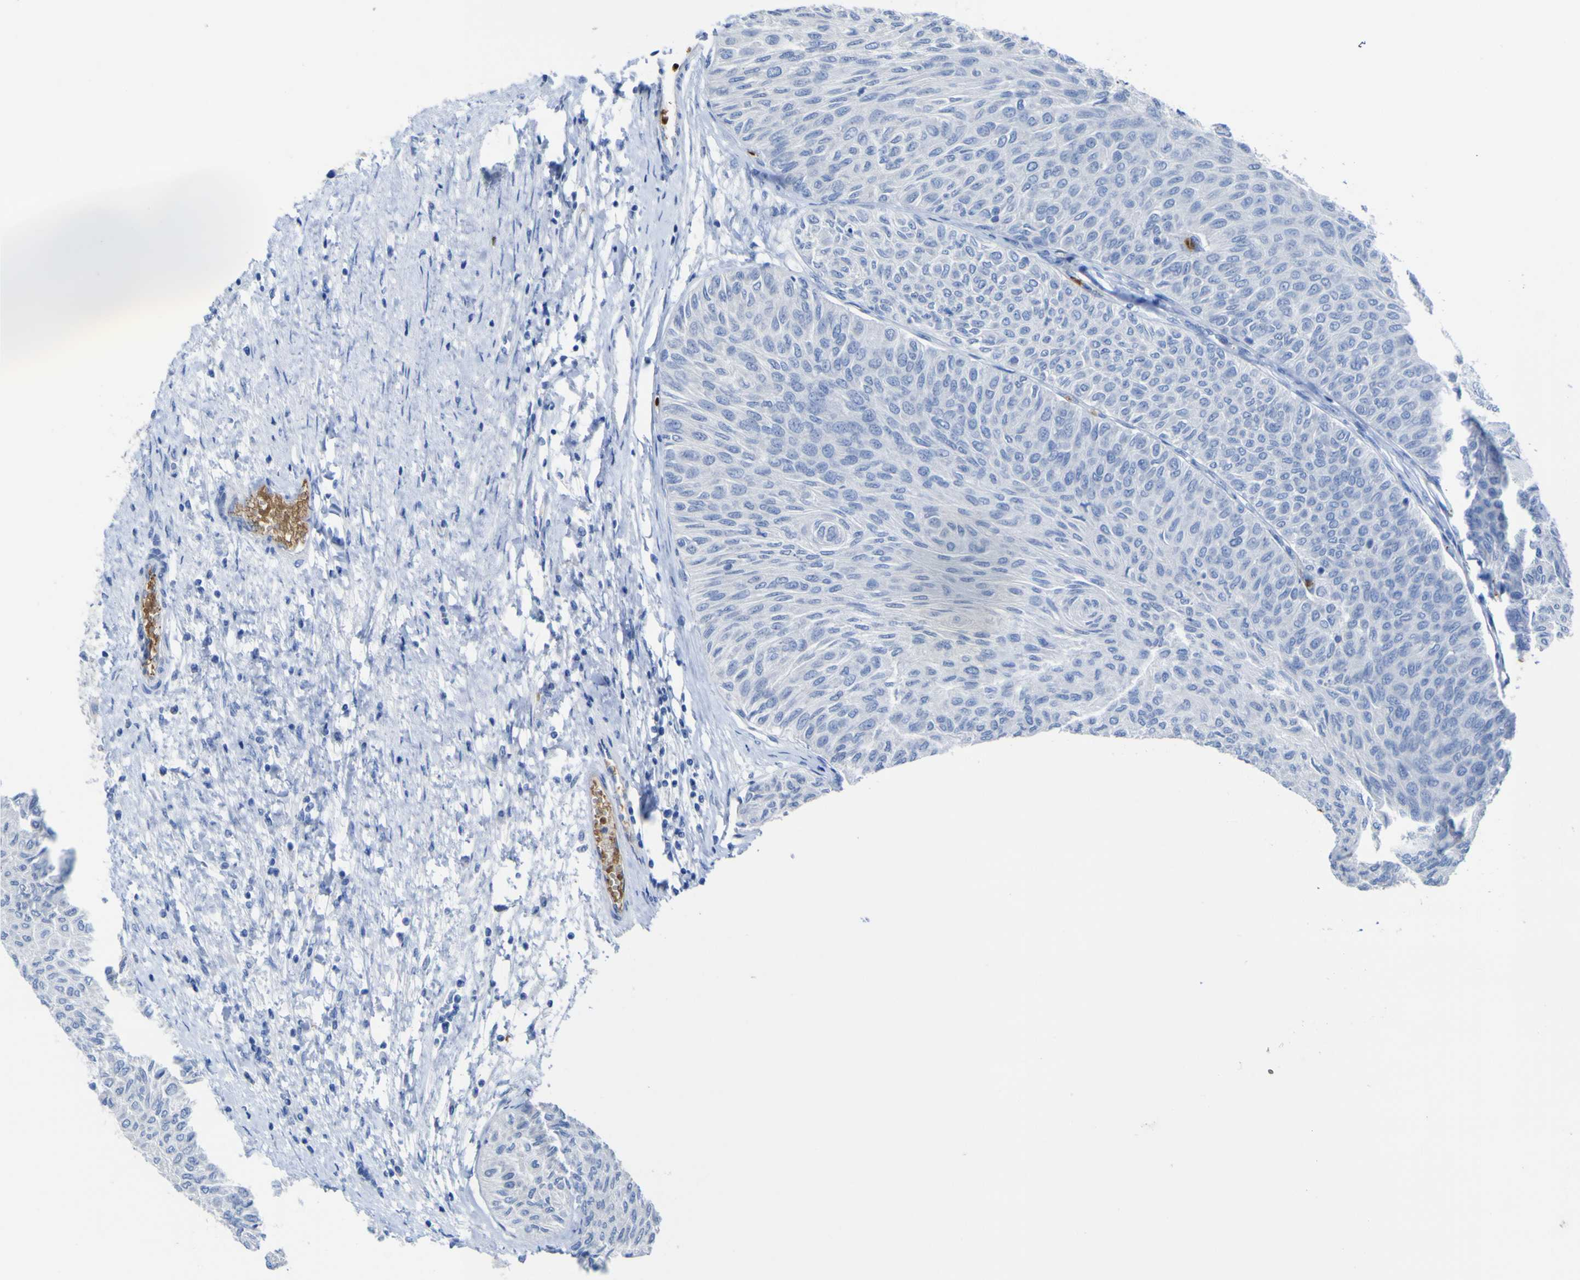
{"staining": {"intensity": "negative", "quantity": "none", "location": "none"}, "tissue": "urothelial cancer", "cell_type": "Tumor cells", "image_type": "cancer", "snomed": [{"axis": "morphology", "description": "Urothelial carcinoma, Low grade"}, {"axis": "topography", "description": "Urinary bladder"}], "caption": "An image of urothelial cancer stained for a protein shows no brown staining in tumor cells.", "gene": "GCM1", "patient": {"sex": "male", "age": 78}}